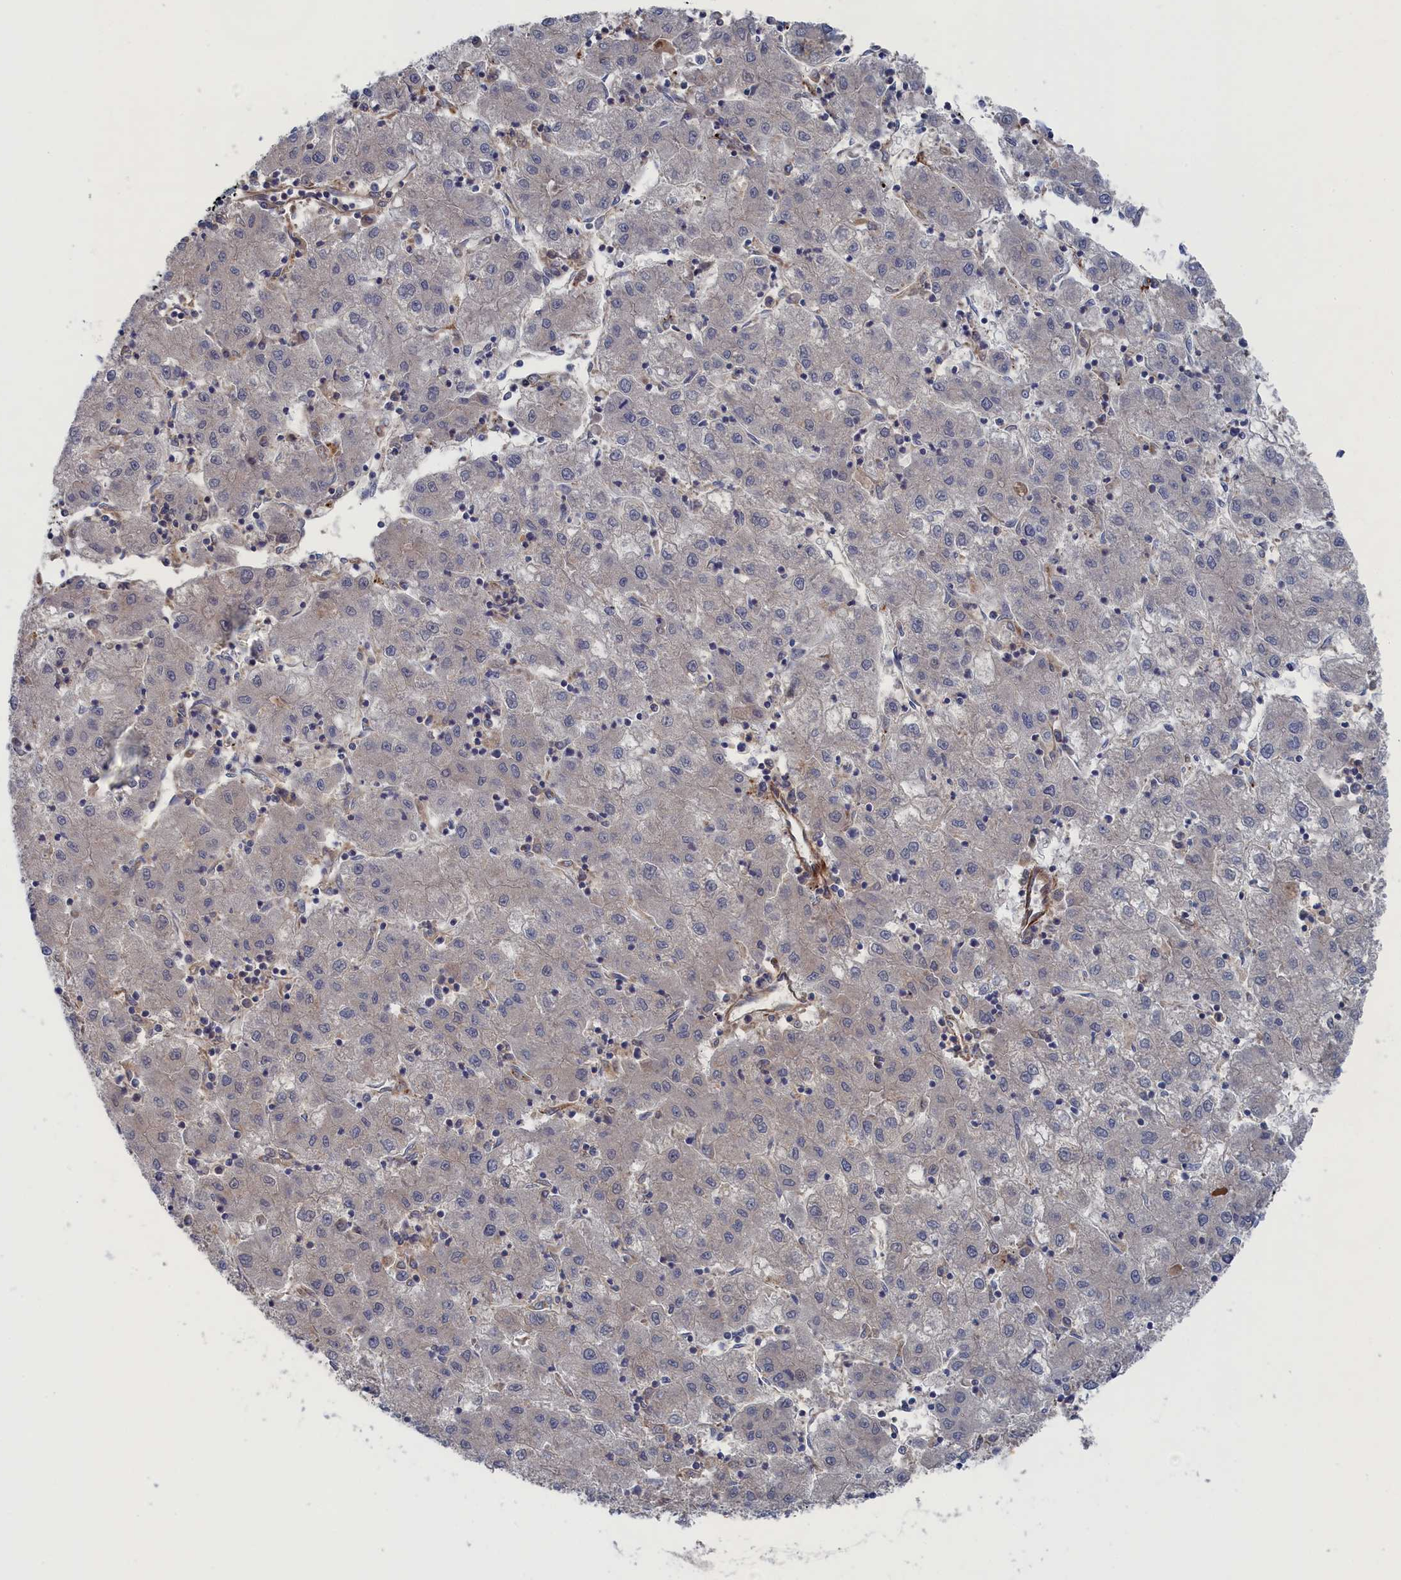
{"staining": {"intensity": "negative", "quantity": "none", "location": "none"}, "tissue": "liver cancer", "cell_type": "Tumor cells", "image_type": "cancer", "snomed": [{"axis": "morphology", "description": "Carcinoma, Hepatocellular, NOS"}, {"axis": "topography", "description": "Liver"}], "caption": "DAB (3,3'-diaminobenzidine) immunohistochemical staining of human liver cancer shows no significant expression in tumor cells. (DAB immunohistochemistry (IHC) with hematoxylin counter stain).", "gene": "FILIP1L", "patient": {"sex": "male", "age": 72}}